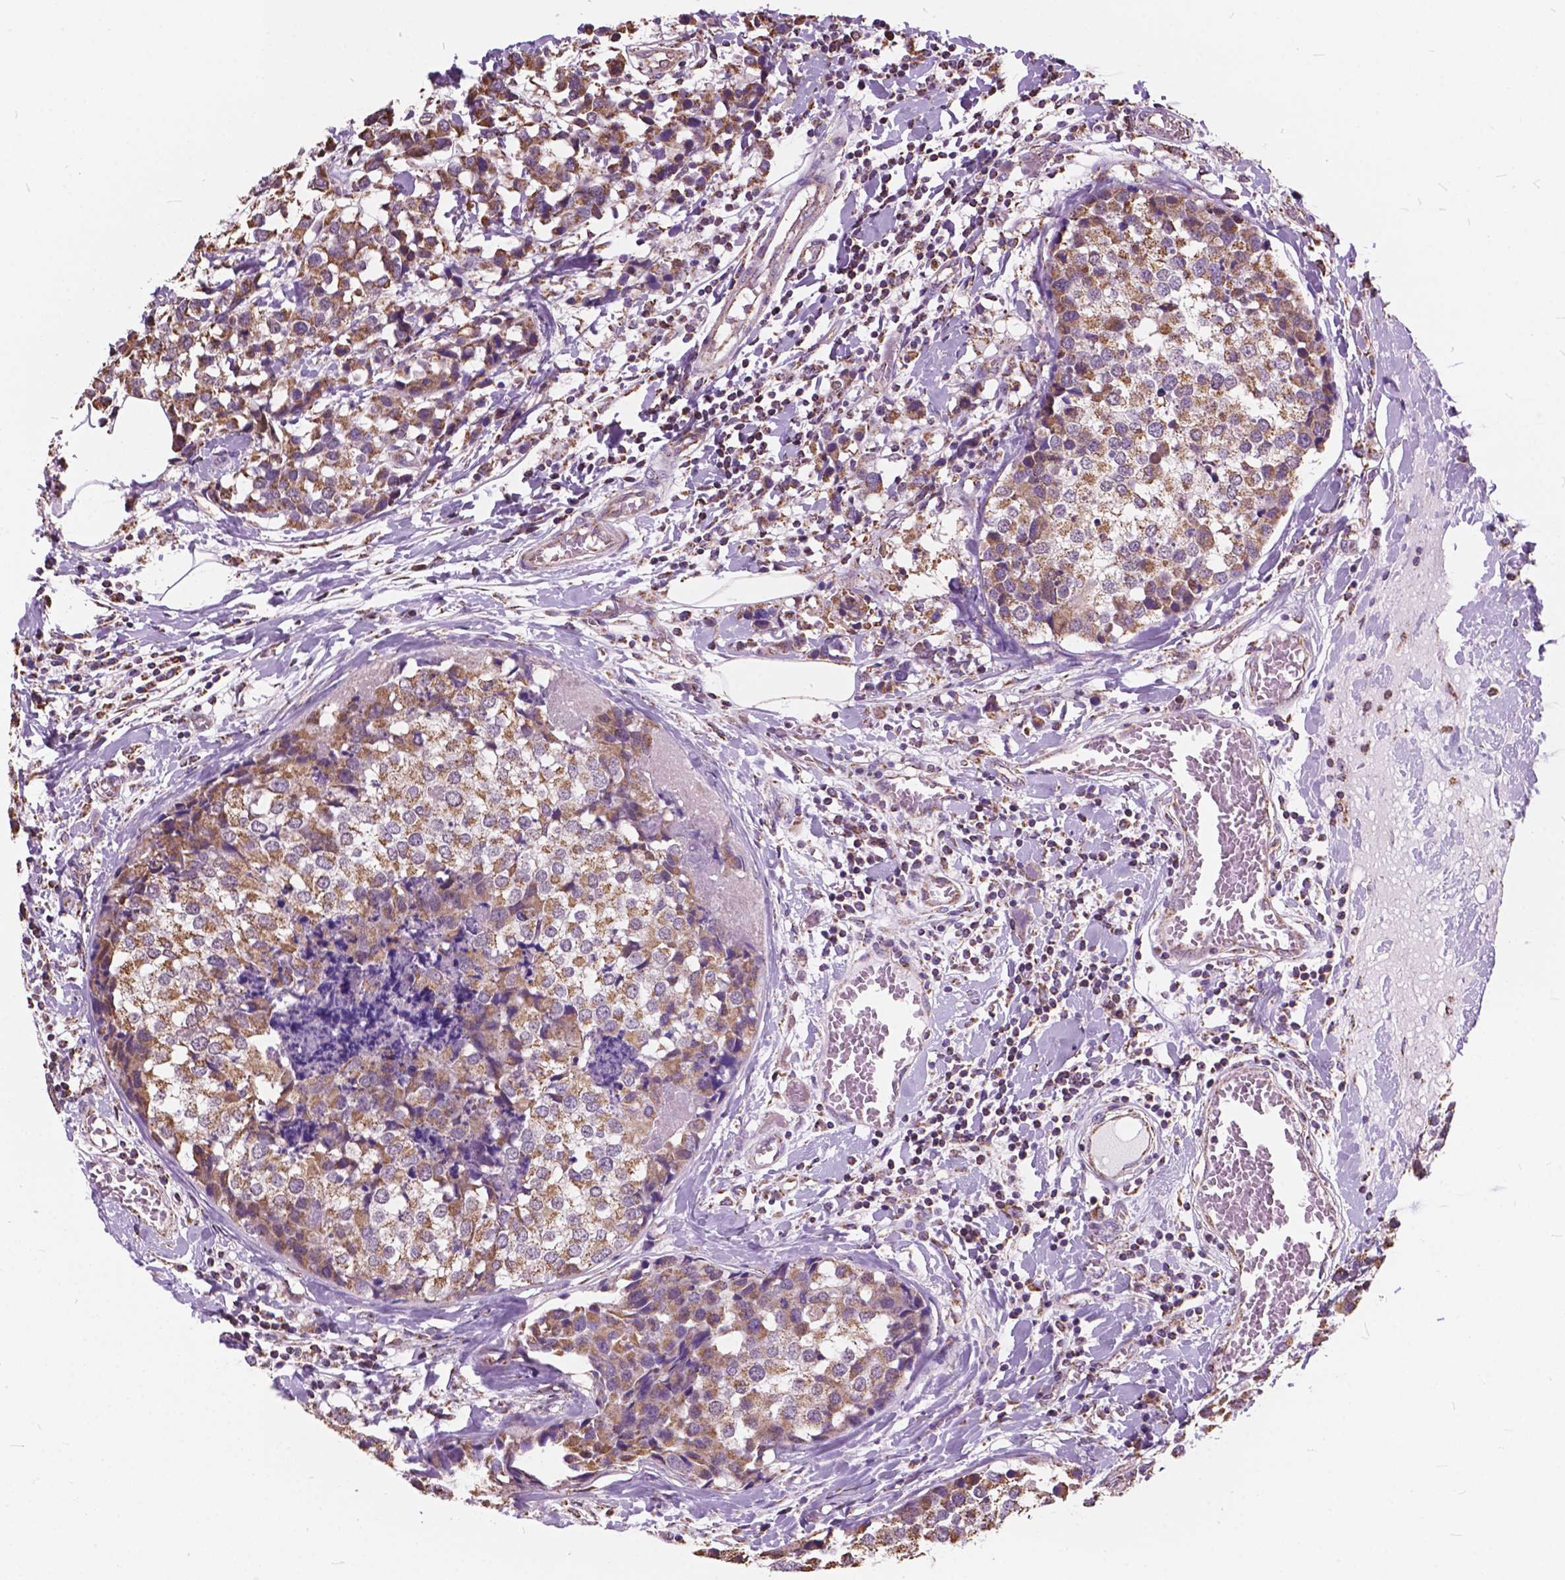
{"staining": {"intensity": "moderate", "quantity": ">75%", "location": "cytoplasmic/membranous"}, "tissue": "breast cancer", "cell_type": "Tumor cells", "image_type": "cancer", "snomed": [{"axis": "morphology", "description": "Lobular carcinoma"}, {"axis": "topography", "description": "Breast"}], "caption": "Breast cancer stained with immunohistochemistry (IHC) shows moderate cytoplasmic/membranous staining in approximately >75% of tumor cells.", "gene": "SCOC", "patient": {"sex": "female", "age": 59}}